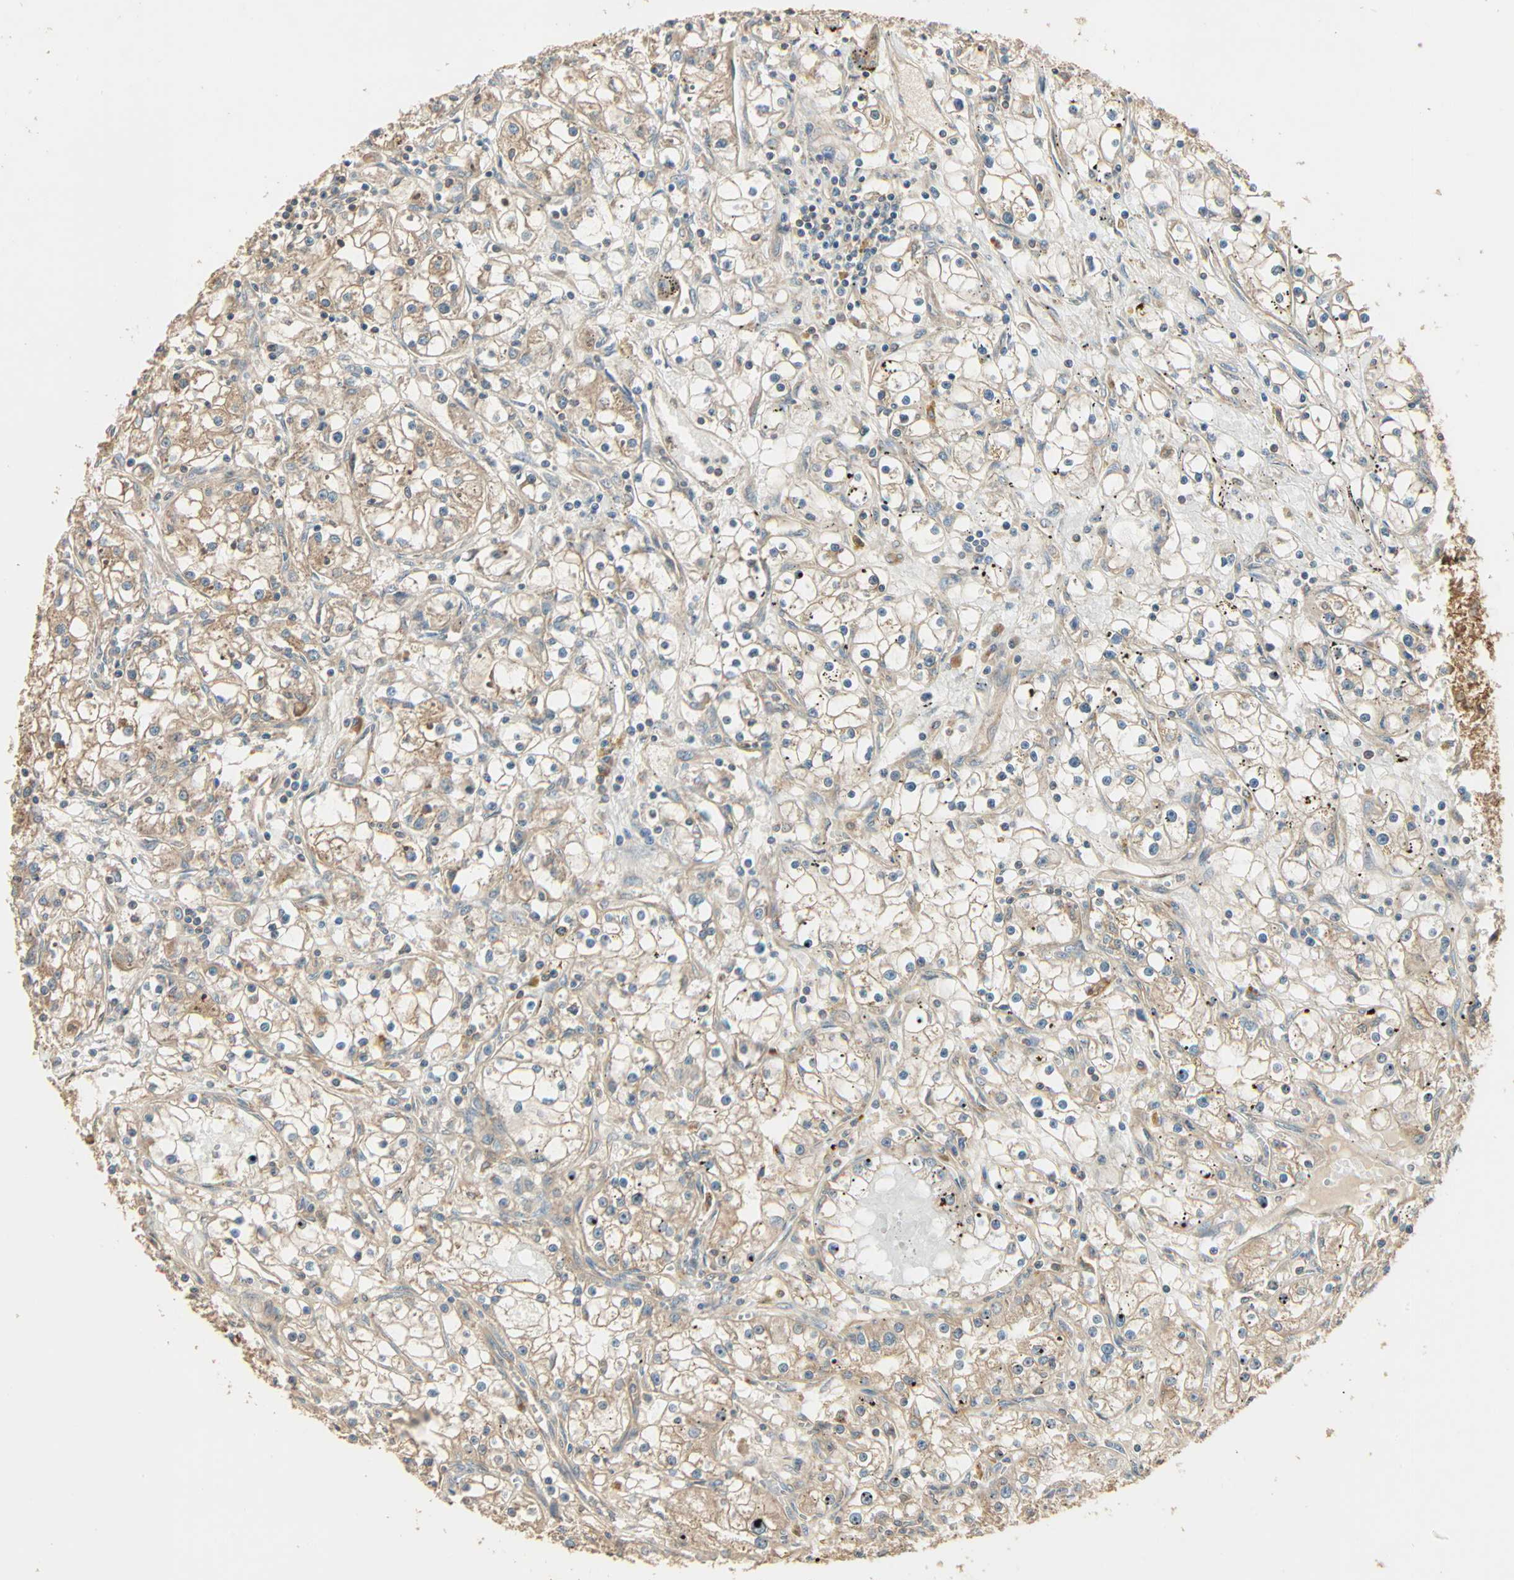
{"staining": {"intensity": "weak", "quantity": "25%-75%", "location": "cytoplasmic/membranous"}, "tissue": "renal cancer", "cell_type": "Tumor cells", "image_type": "cancer", "snomed": [{"axis": "morphology", "description": "Adenocarcinoma, NOS"}, {"axis": "topography", "description": "Kidney"}], "caption": "This is an image of immunohistochemistry staining of renal adenocarcinoma, which shows weak staining in the cytoplasmic/membranous of tumor cells.", "gene": "GALK1", "patient": {"sex": "male", "age": 56}}